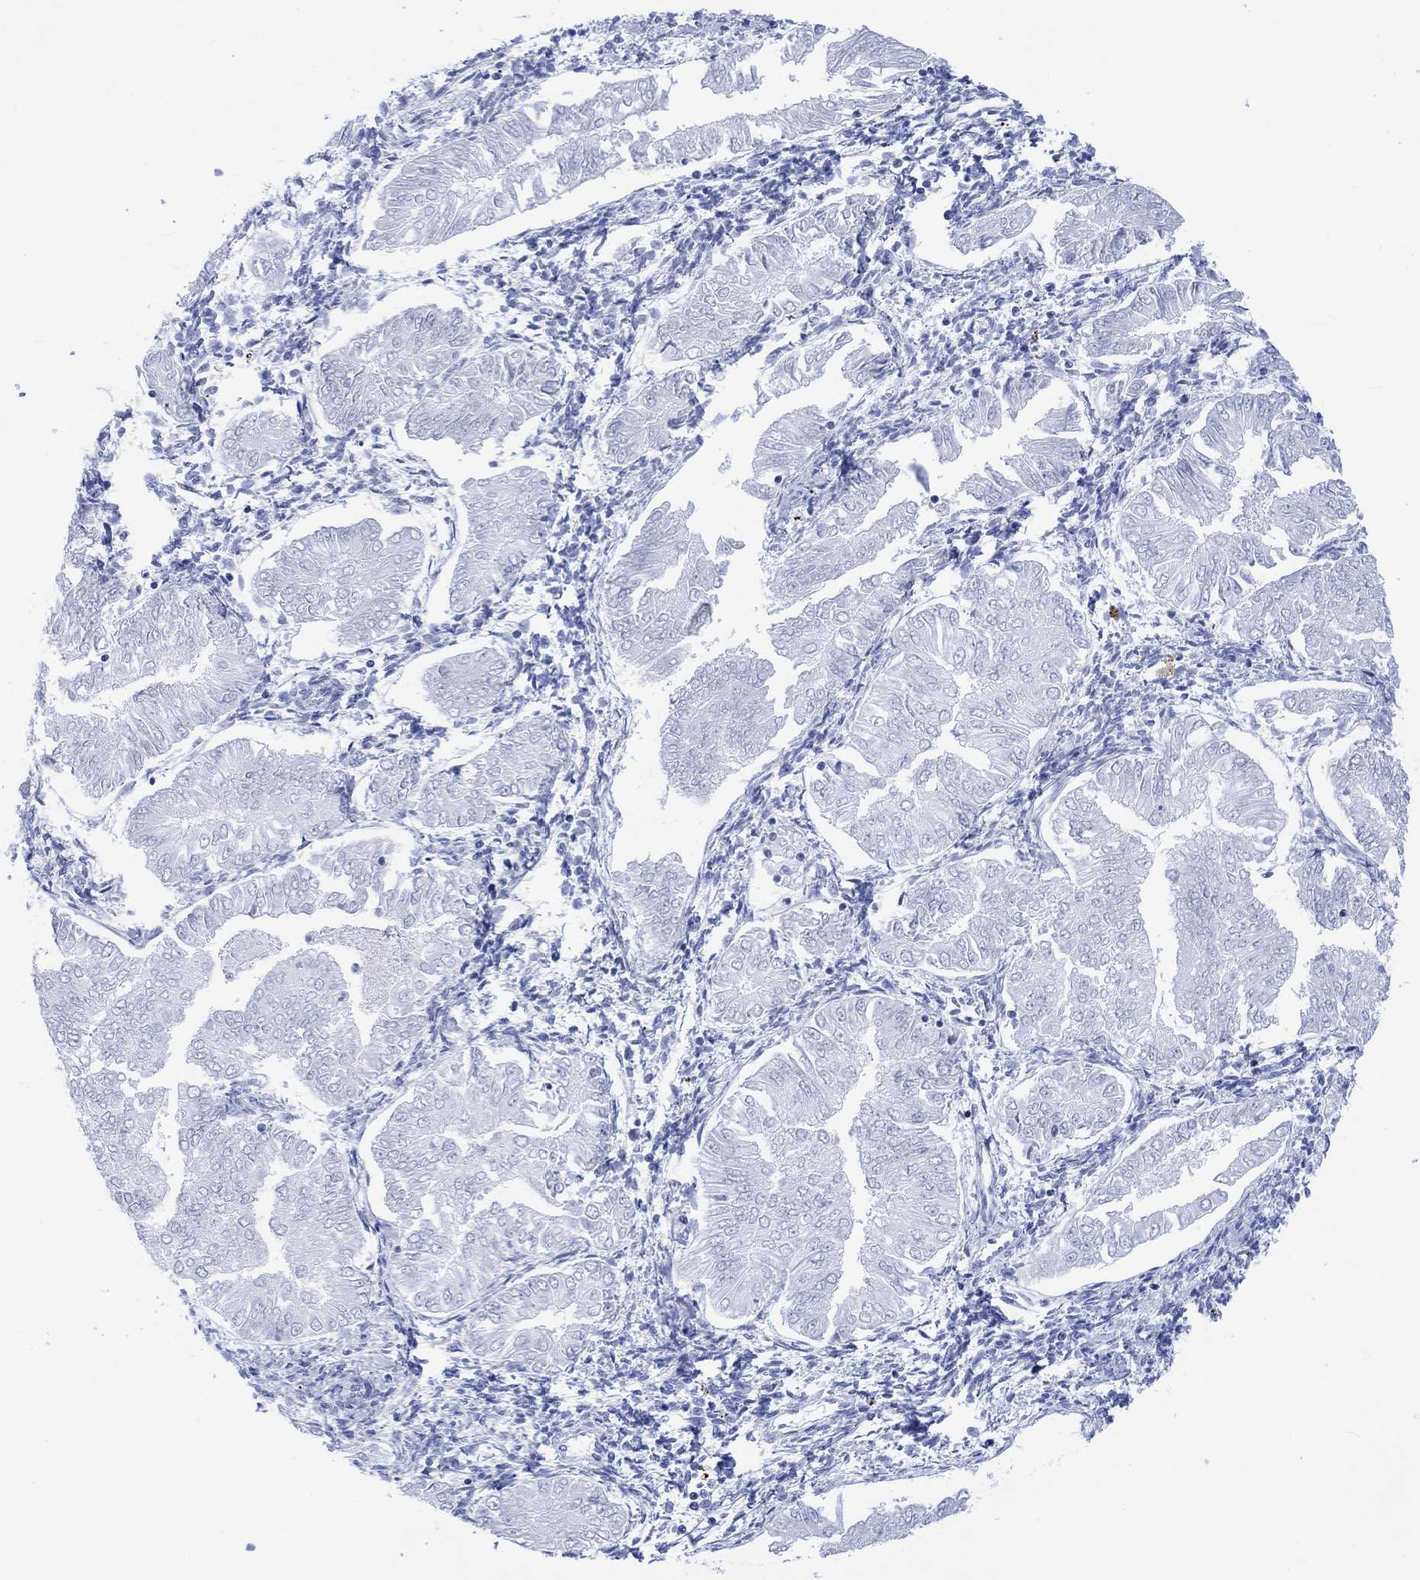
{"staining": {"intensity": "negative", "quantity": "none", "location": "none"}, "tissue": "endometrial cancer", "cell_type": "Tumor cells", "image_type": "cancer", "snomed": [{"axis": "morphology", "description": "Adenocarcinoma, NOS"}, {"axis": "topography", "description": "Endometrium"}], "caption": "Endometrial adenocarcinoma stained for a protein using immunohistochemistry demonstrates no staining tumor cells.", "gene": "CELF4", "patient": {"sex": "female", "age": 53}}